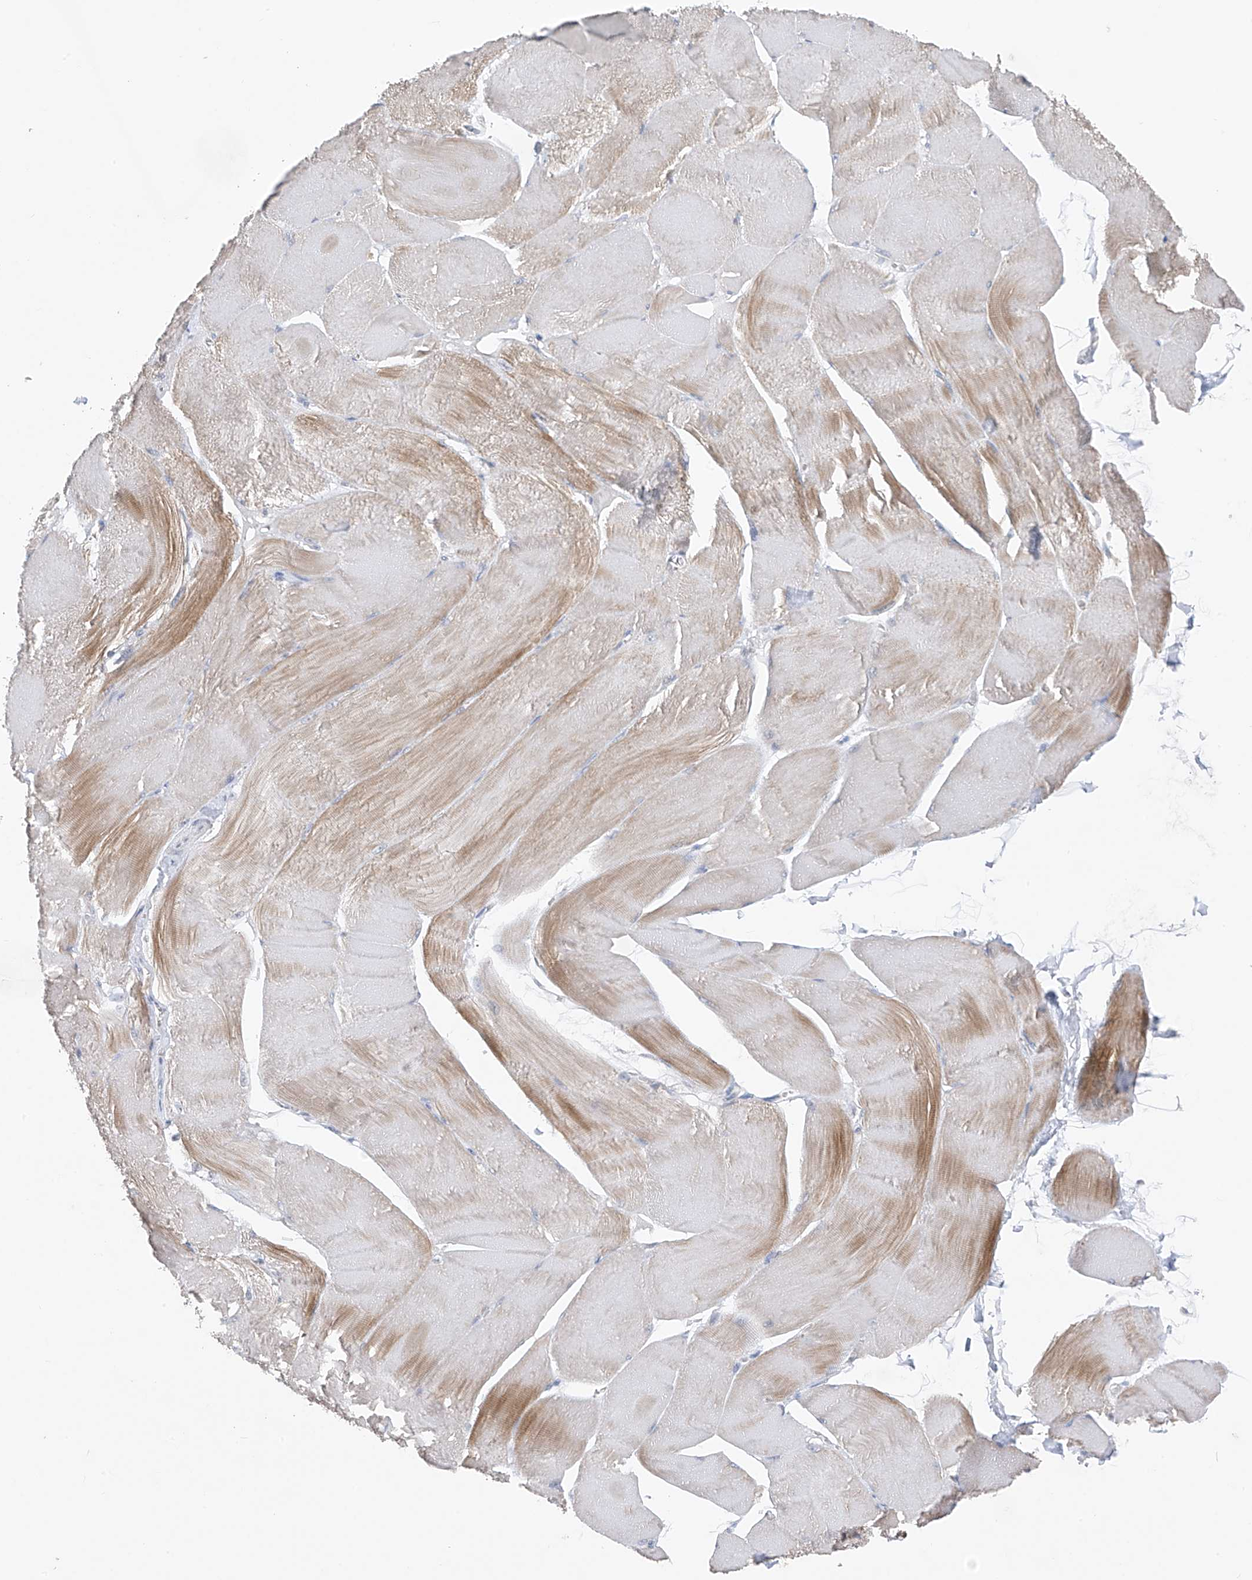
{"staining": {"intensity": "weak", "quantity": "<25%", "location": "cytoplasmic/membranous"}, "tissue": "skeletal muscle", "cell_type": "Myocytes", "image_type": "normal", "snomed": [{"axis": "morphology", "description": "Normal tissue, NOS"}, {"axis": "morphology", "description": "Basal cell carcinoma"}, {"axis": "topography", "description": "Skeletal muscle"}], "caption": "Immunohistochemistry of benign skeletal muscle demonstrates no staining in myocytes. (DAB immunohistochemistry visualized using brightfield microscopy, high magnification).", "gene": "CYP4V2", "patient": {"sex": "female", "age": 64}}